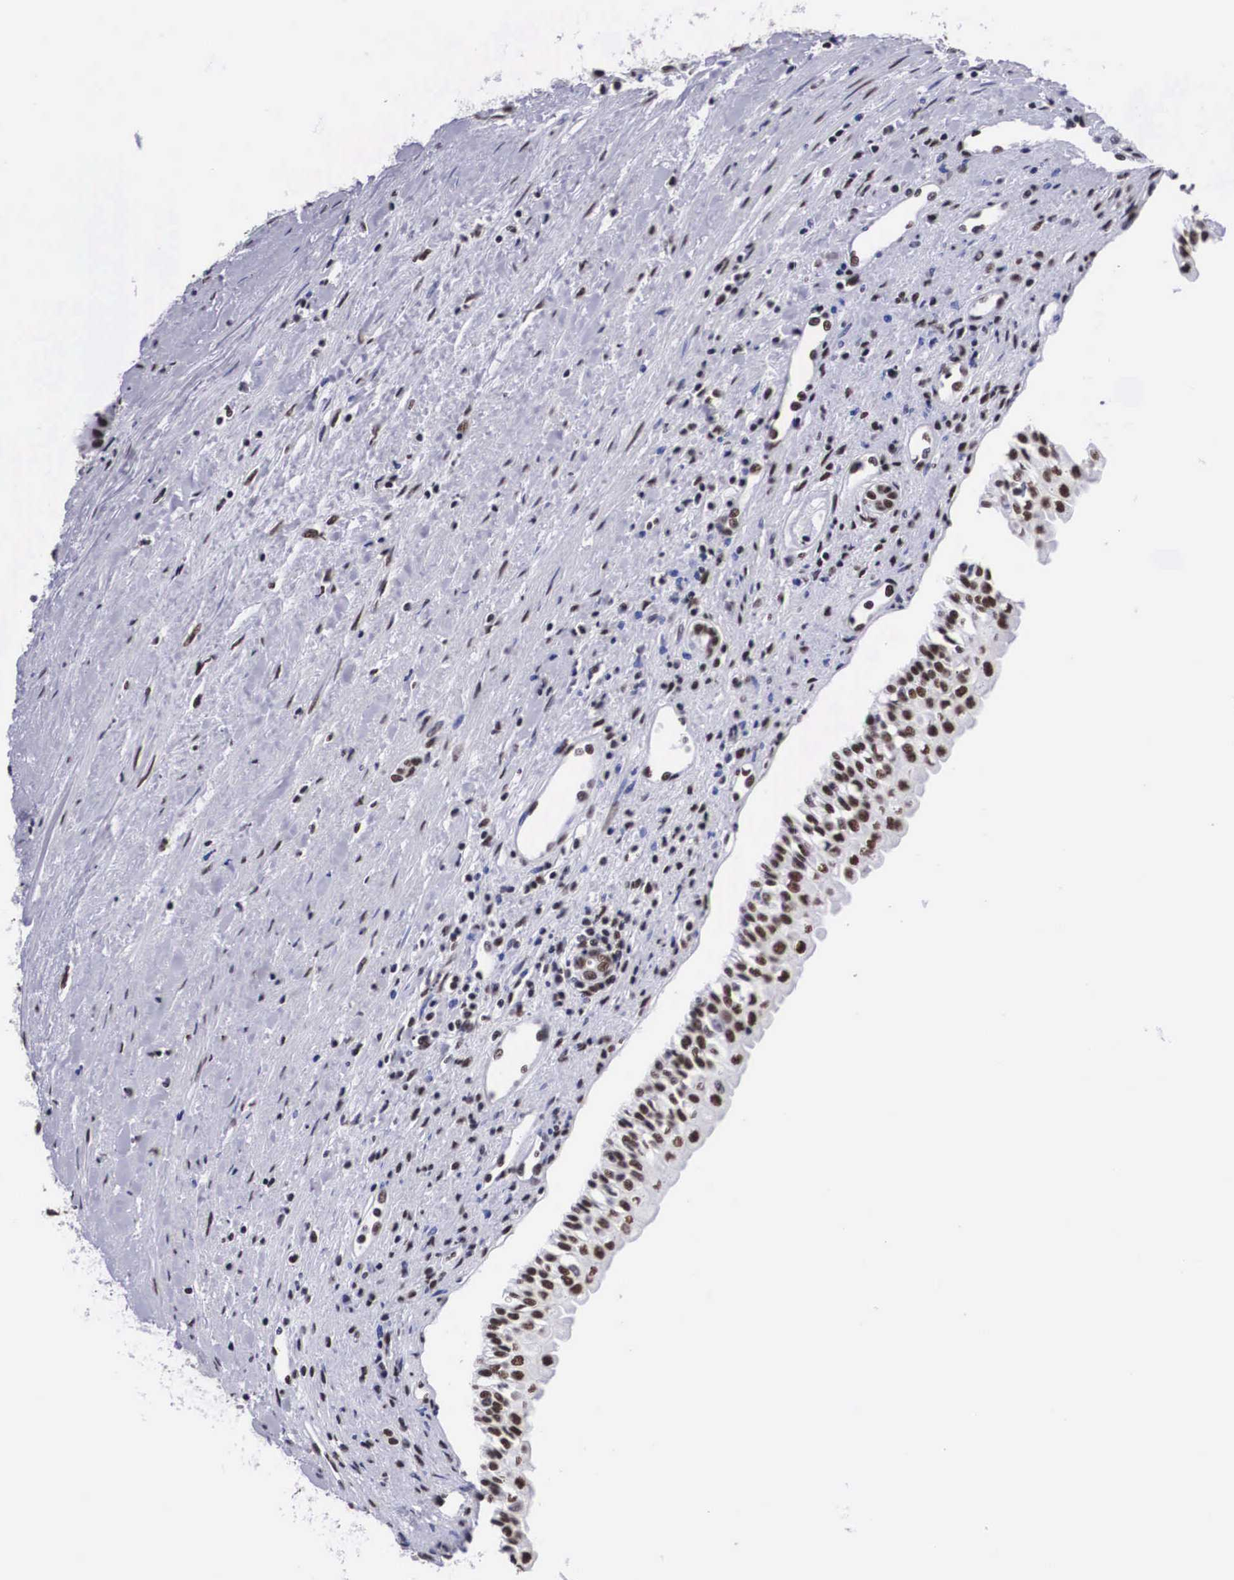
{"staining": {"intensity": "moderate", "quantity": ">75%", "location": "nuclear"}, "tissue": "renal cancer", "cell_type": "Tumor cells", "image_type": "cancer", "snomed": [{"axis": "morphology", "description": "Adenocarcinoma, NOS"}, {"axis": "topography", "description": "Kidney"}], "caption": "This is an image of IHC staining of renal cancer (adenocarcinoma), which shows moderate staining in the nuclear of tumor cells.", "gene": "SF3A1", "patient": {"sex": "male", "age": 56}}